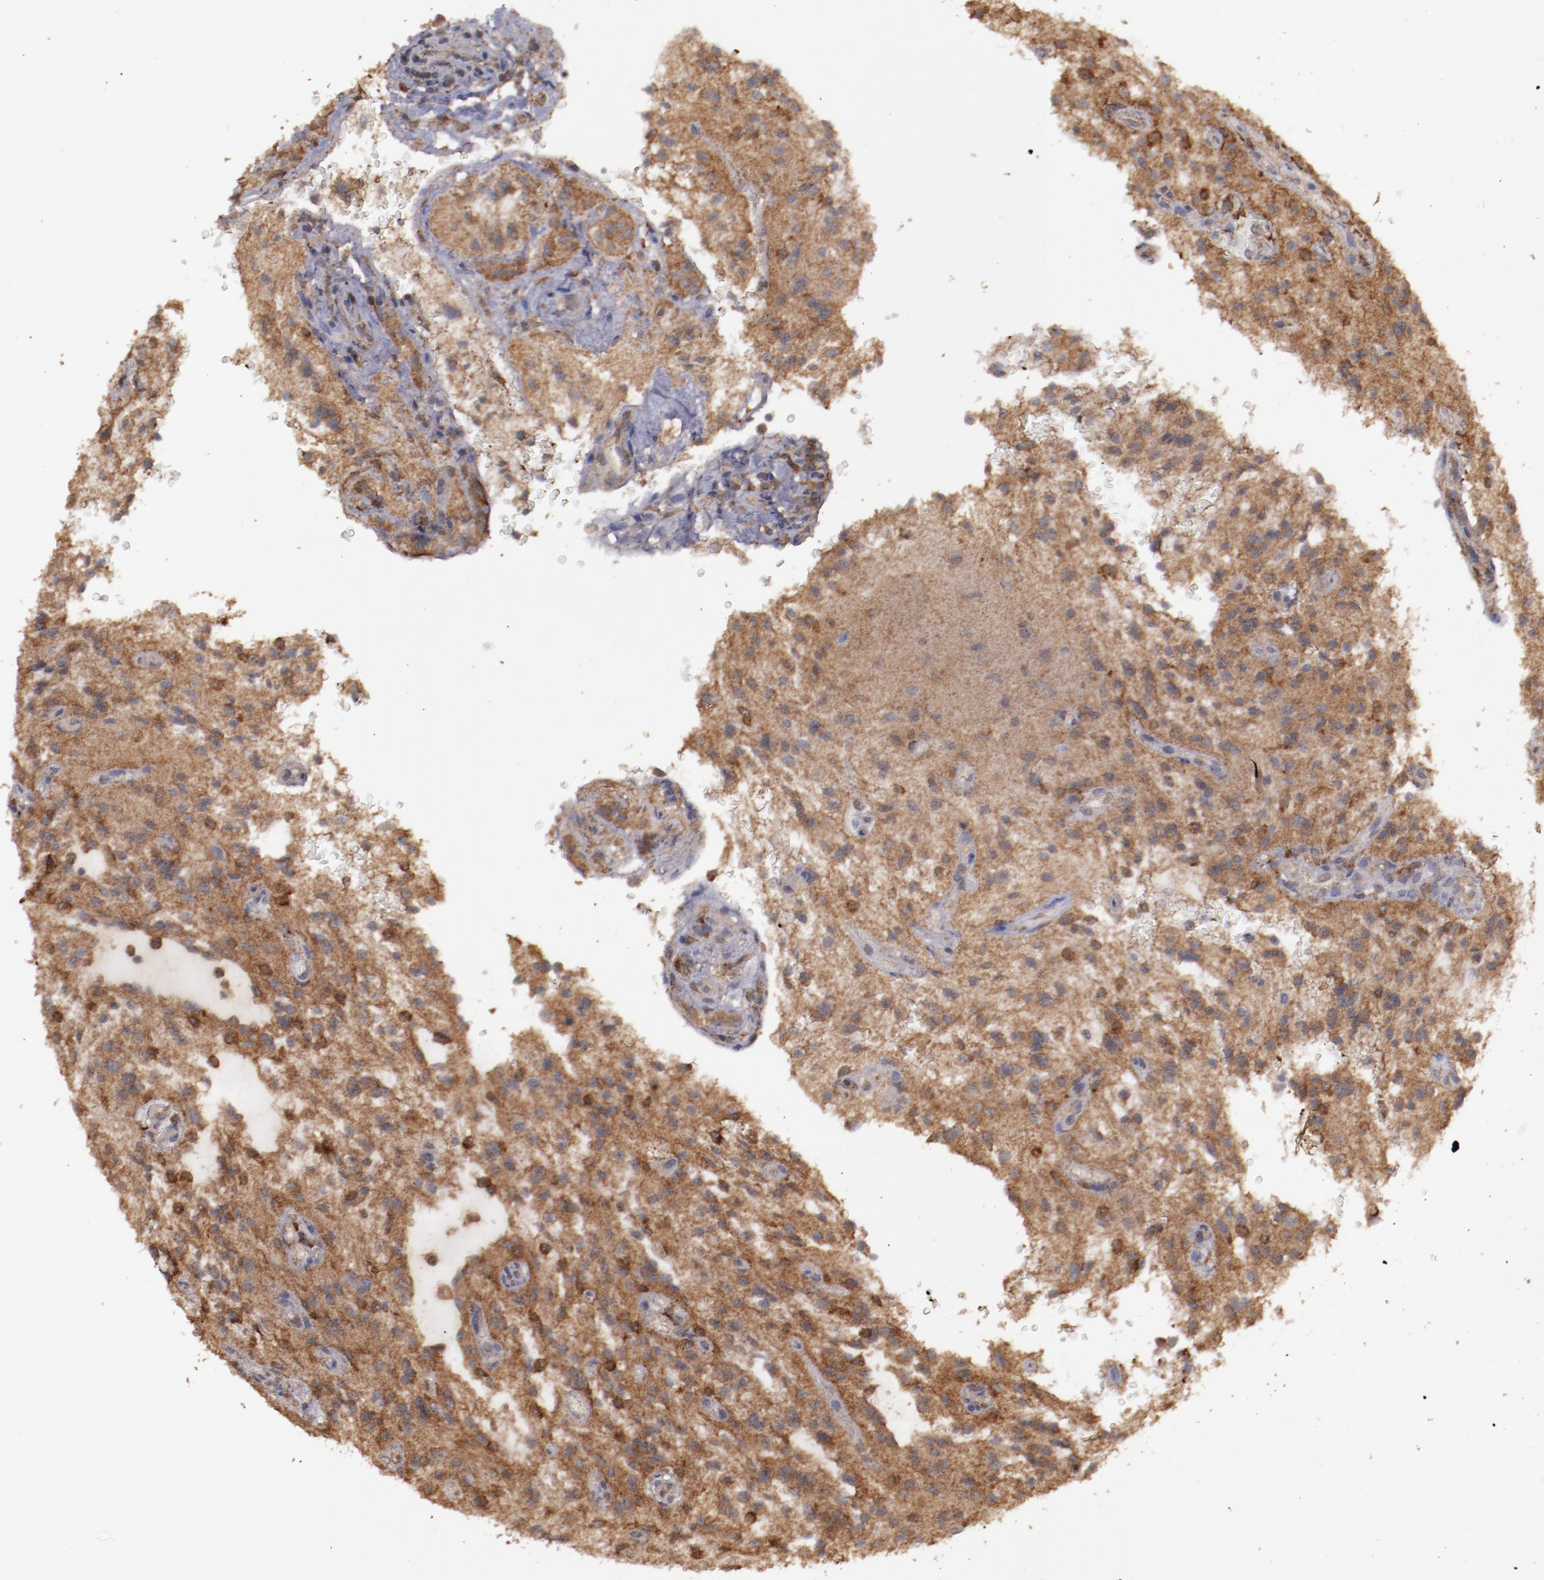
{"staining": {"intensity": "moderate", "quantity": "25%-75%", "location": "cytoplasmic/membranous"}, "tissue": "glioma", "cell_type": "Tumor cells", "image_type": "cancer", "snomed": [{"axis": "morphology", "description": "Glioma, malignant, NOS"}, {"axis": "topography", "description": "Cerebellum"}], "caption": "Immunohistochemistry (IHC) image of neoplastic tissue: human glioma (malignant) stained using immunohistochemistry (IHC) demonstrates medium levels of moderate protein expression localized specifically in the cytoplasmic/membranous of tumor cells, appearing as a cytoplasmic/membranous brown color.", "gene": "FAT1", "patient": {"sex": "female", "age": 10}}